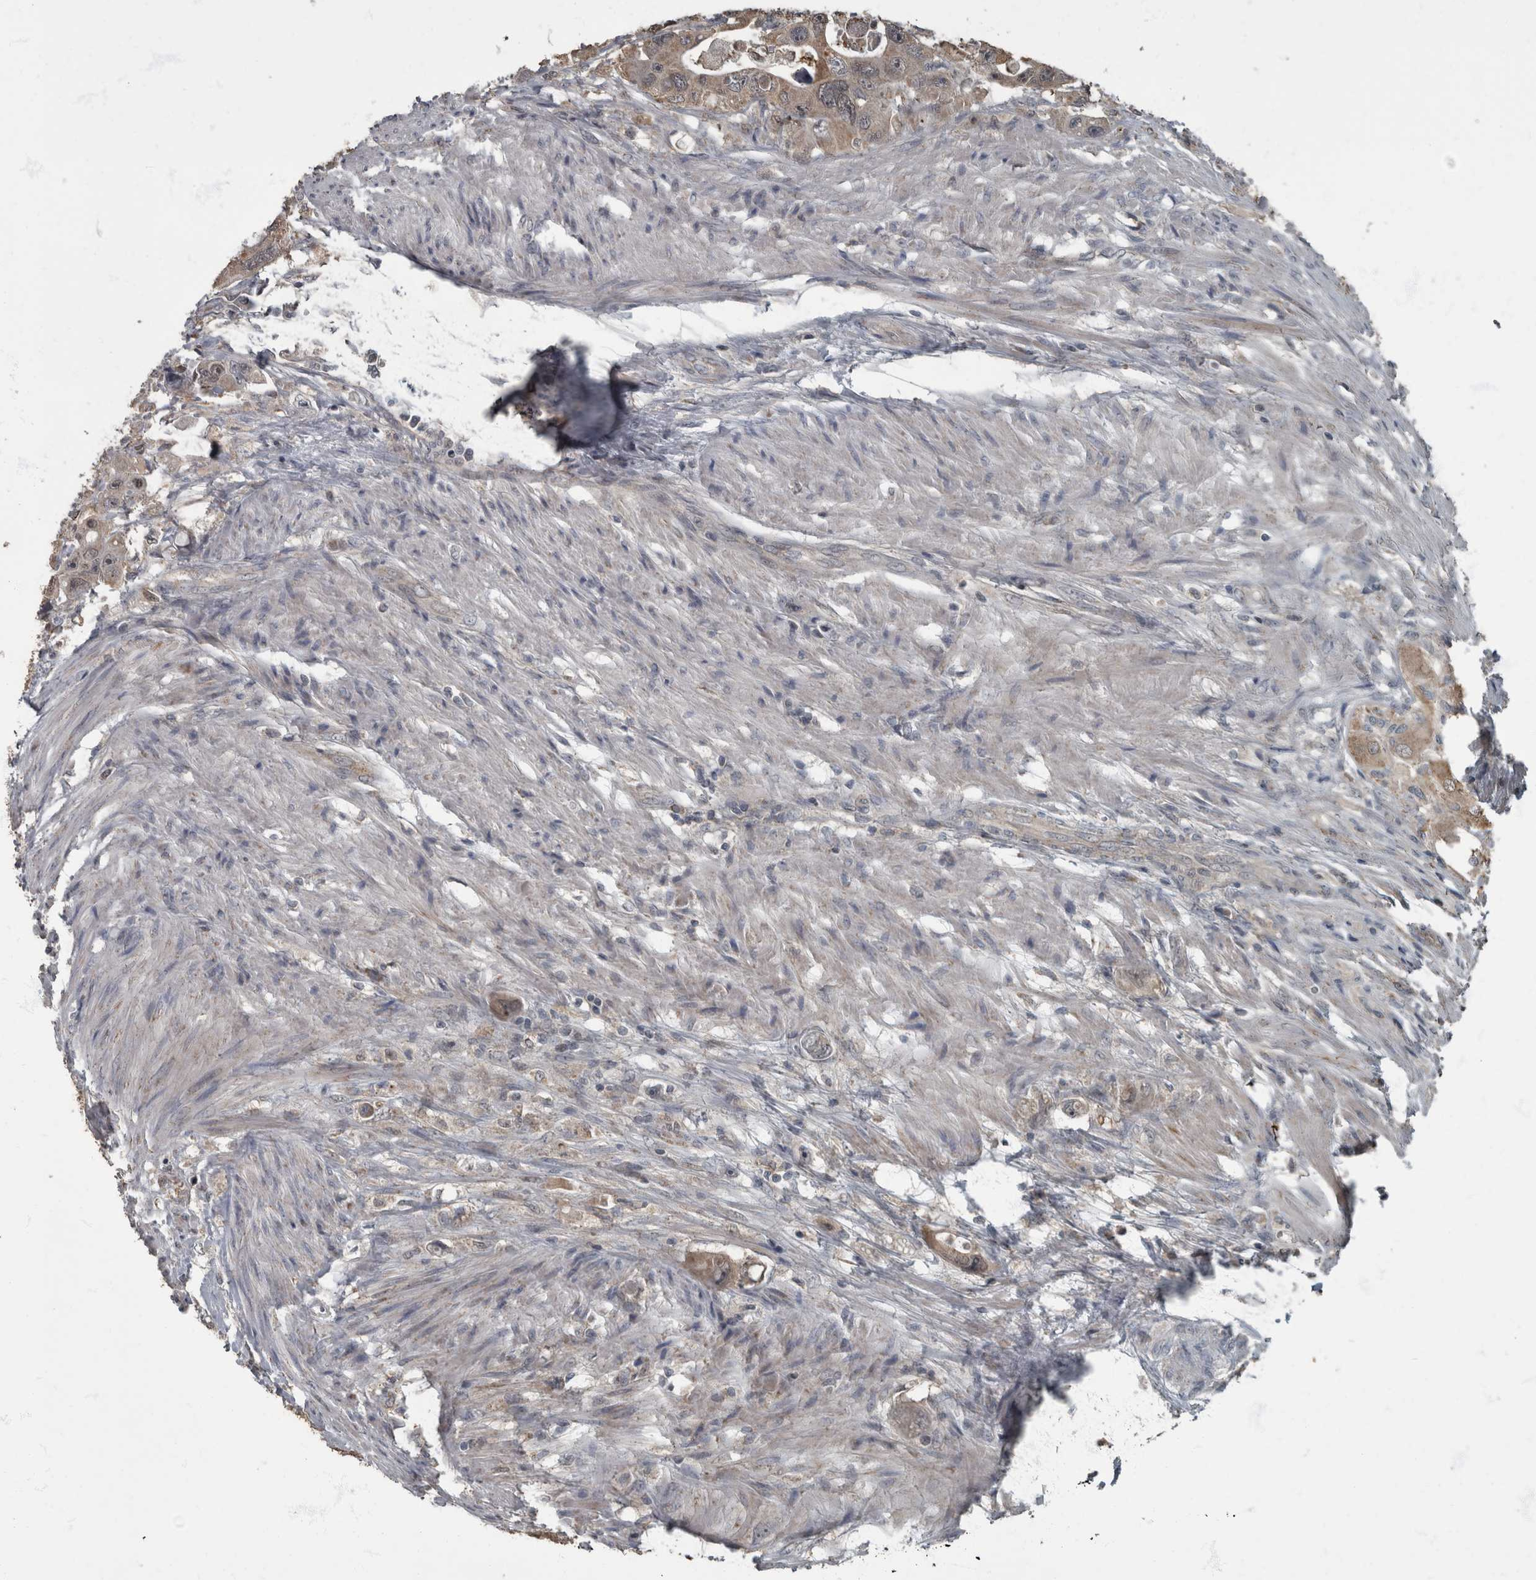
{"staining": {"intensity": "weak", "quantity": "25%-75%", "location": "cytoplasmic/membranous"}, "tissue": "colorectal cancer", "cell_type": "Tumor cells", "image_type": "cancer", "snomed": [{"axis": "morphology", "description": "Adenocarcinoma, NOS"}, {"axis": "topography", "description": "Colon"}], "caption": "Immunohistochemical staining of colorectal adenocarcinoma reveals low levels of weak cytoplasmic/membranous protein positivity in approximately 25%-75% of tumor cells.", "gene": "RABGGTB", "patient": {"sex": "female", "age": 46}}